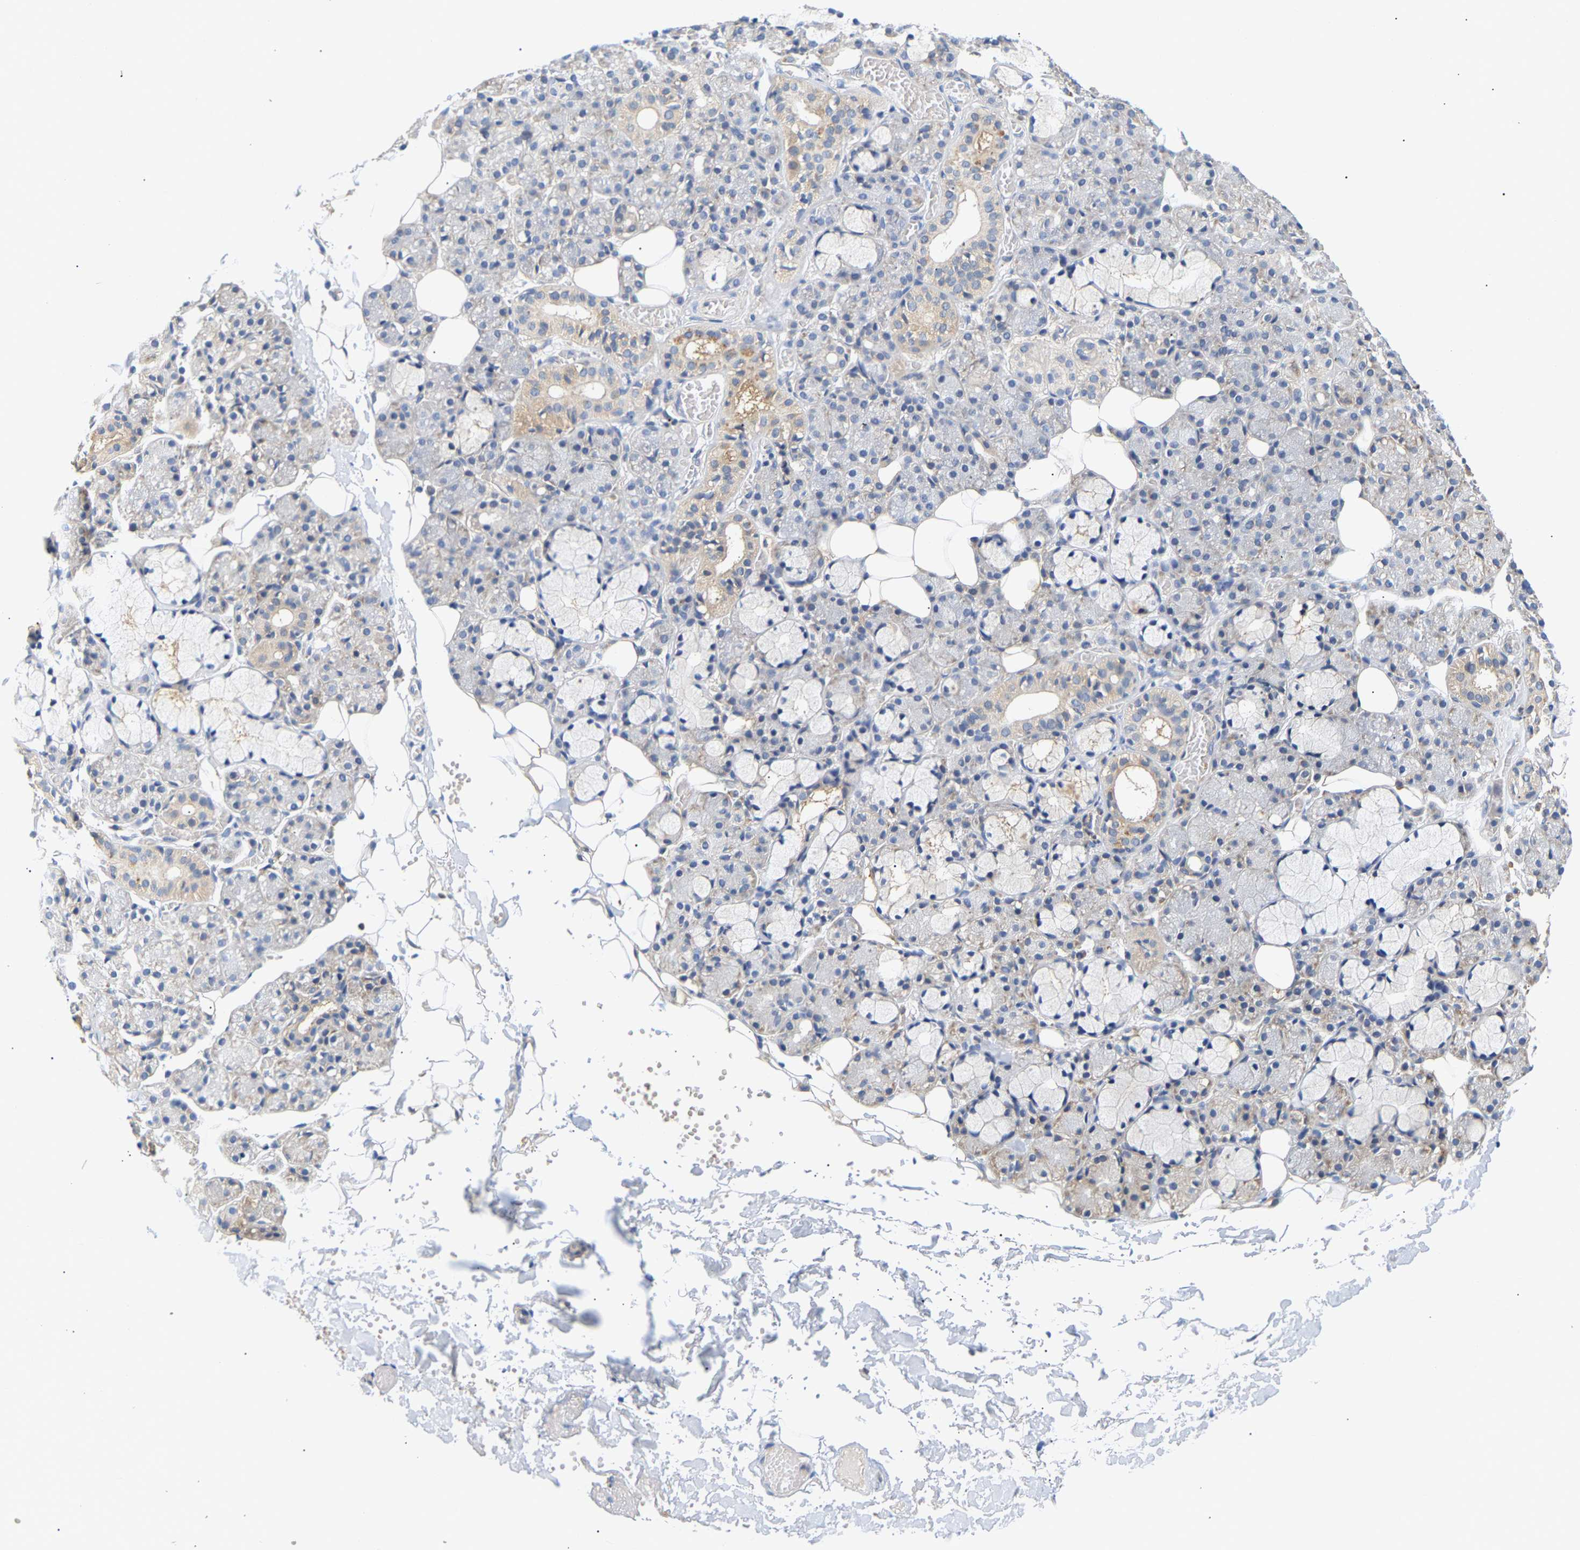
{"staining": {"intensity": "weak", "quantity": "<25%", "location": "cytoplasmic/membranous"}, "tissue": "salivary gland", "cell_type": "Glandular cells", "image_type": "normal", "snomed": [{"axis": "morphology", "description": "Normal tissue, NOS"}, {"axis": "topography", "description": "Salivary gland"}], "caption": "DAB (3,3'-diaminobenzidine) immunohistochemical staining of unremarkable salivary gland reveals no significant expression in glandular cells. (DAB immunohistochemistry visualized using brightfield microscopy, high magnification).", "gene": "PPID", "patient": {"sex": "male", "age": 63}}